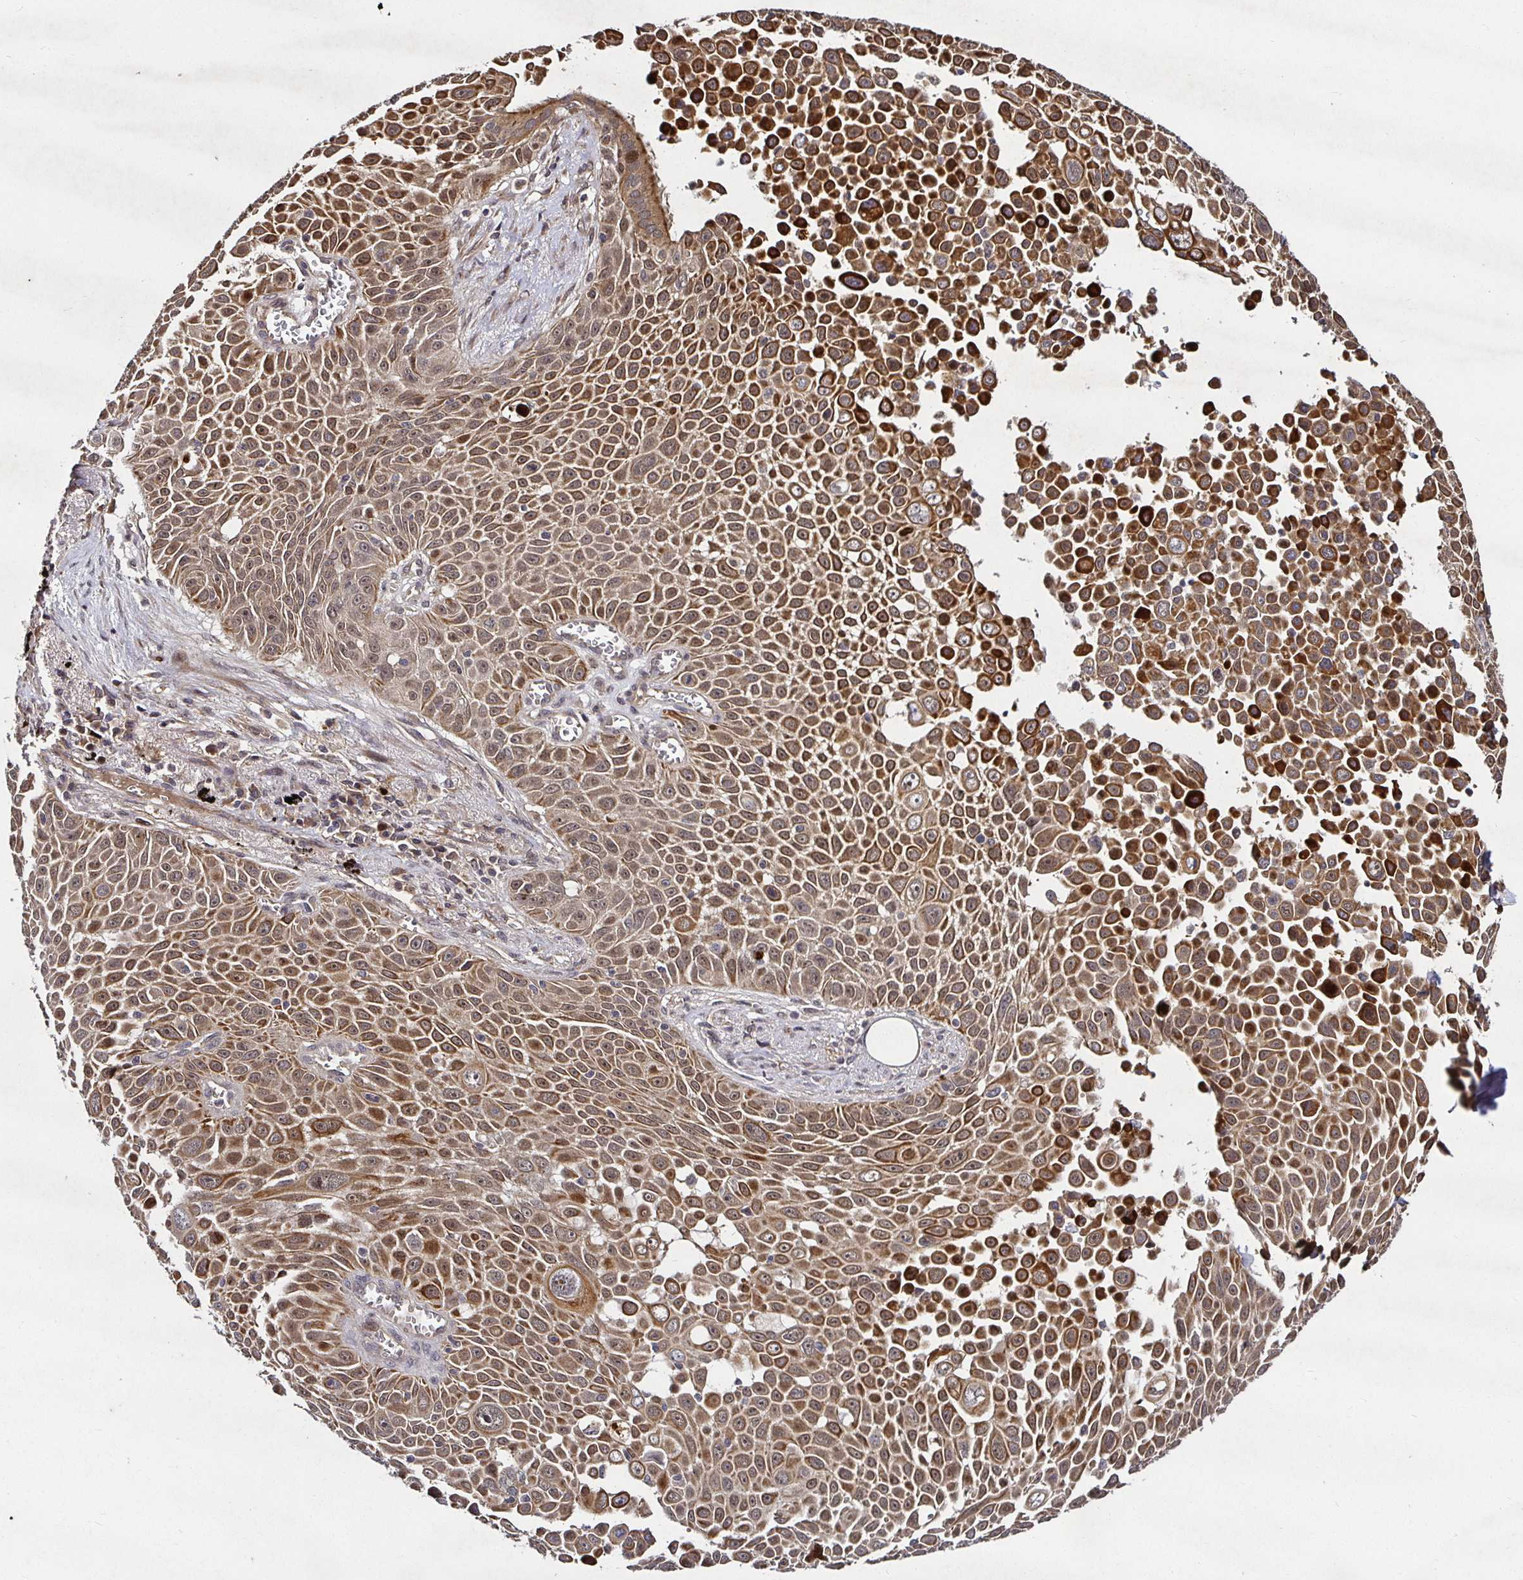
{"staining": {"intensity": "moderate", "quantity": ">75%", "location": "cytoplasmic/membranous"}, "tissue": "lung cancer", "cell_type": "Tumor cells", "image_type": "cancer", "snomed": [{"axis": "morphology", "description": "Squamous cell carcinoma, NOS"}, {"axis": "morphology", "description": "Squamous cell carcinoma, metastatic, NOS"}, {"axis": "topography", "description": "Lymph node"}, {"axis": "topography", "description": "Lung"}], "caption": "This histopathology image exhibits immunohistochemistry staining of human lung cancer, with medium moderate cytoplasmic/membranous staining in approximately >75% of tumor cells.", "gene": "SMYD3", "patient": {"sex": "female", "age": 62}}